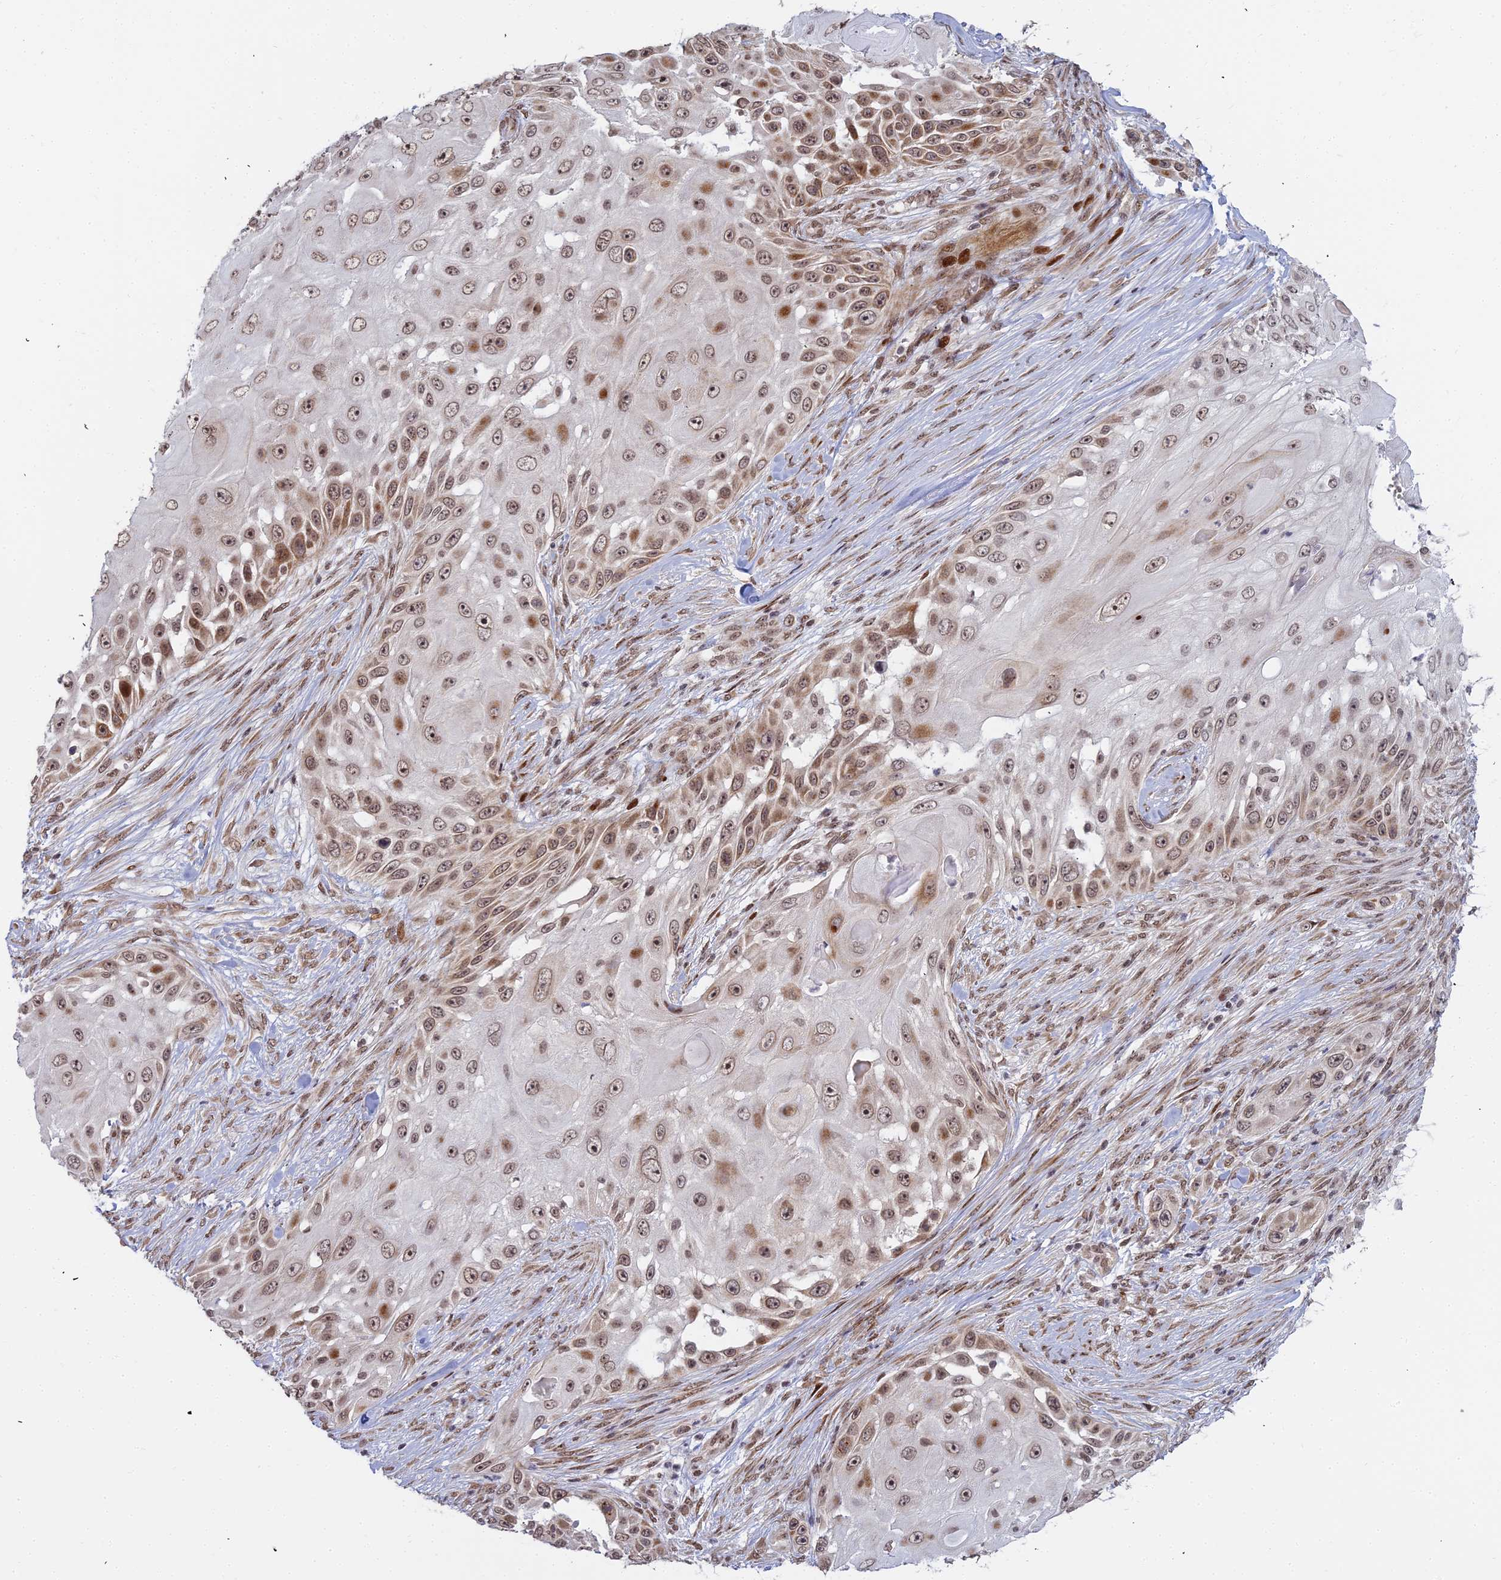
{"staining": {"intensity": "moderate", "quantity": ">75%", "location": "nuclear"}, "tissue": "skin cancer", "cell_type": "Tumor cells", "image_type": "cancer", "snomed": [{"axis": "morphology", "description": "Squamous cell carcinoma, NOS"}, {"axis": "topography", "description": "Skin"}], "caption": "A photomicrograph showing moderate nuclear positivity in about >75% of tumor cells in skin cancer (squamous cell carcinoma), as visualized by brown immunohistochemical staining.", "gene": "ABCA2", "patient": {"sex": "female", "age": 44}}